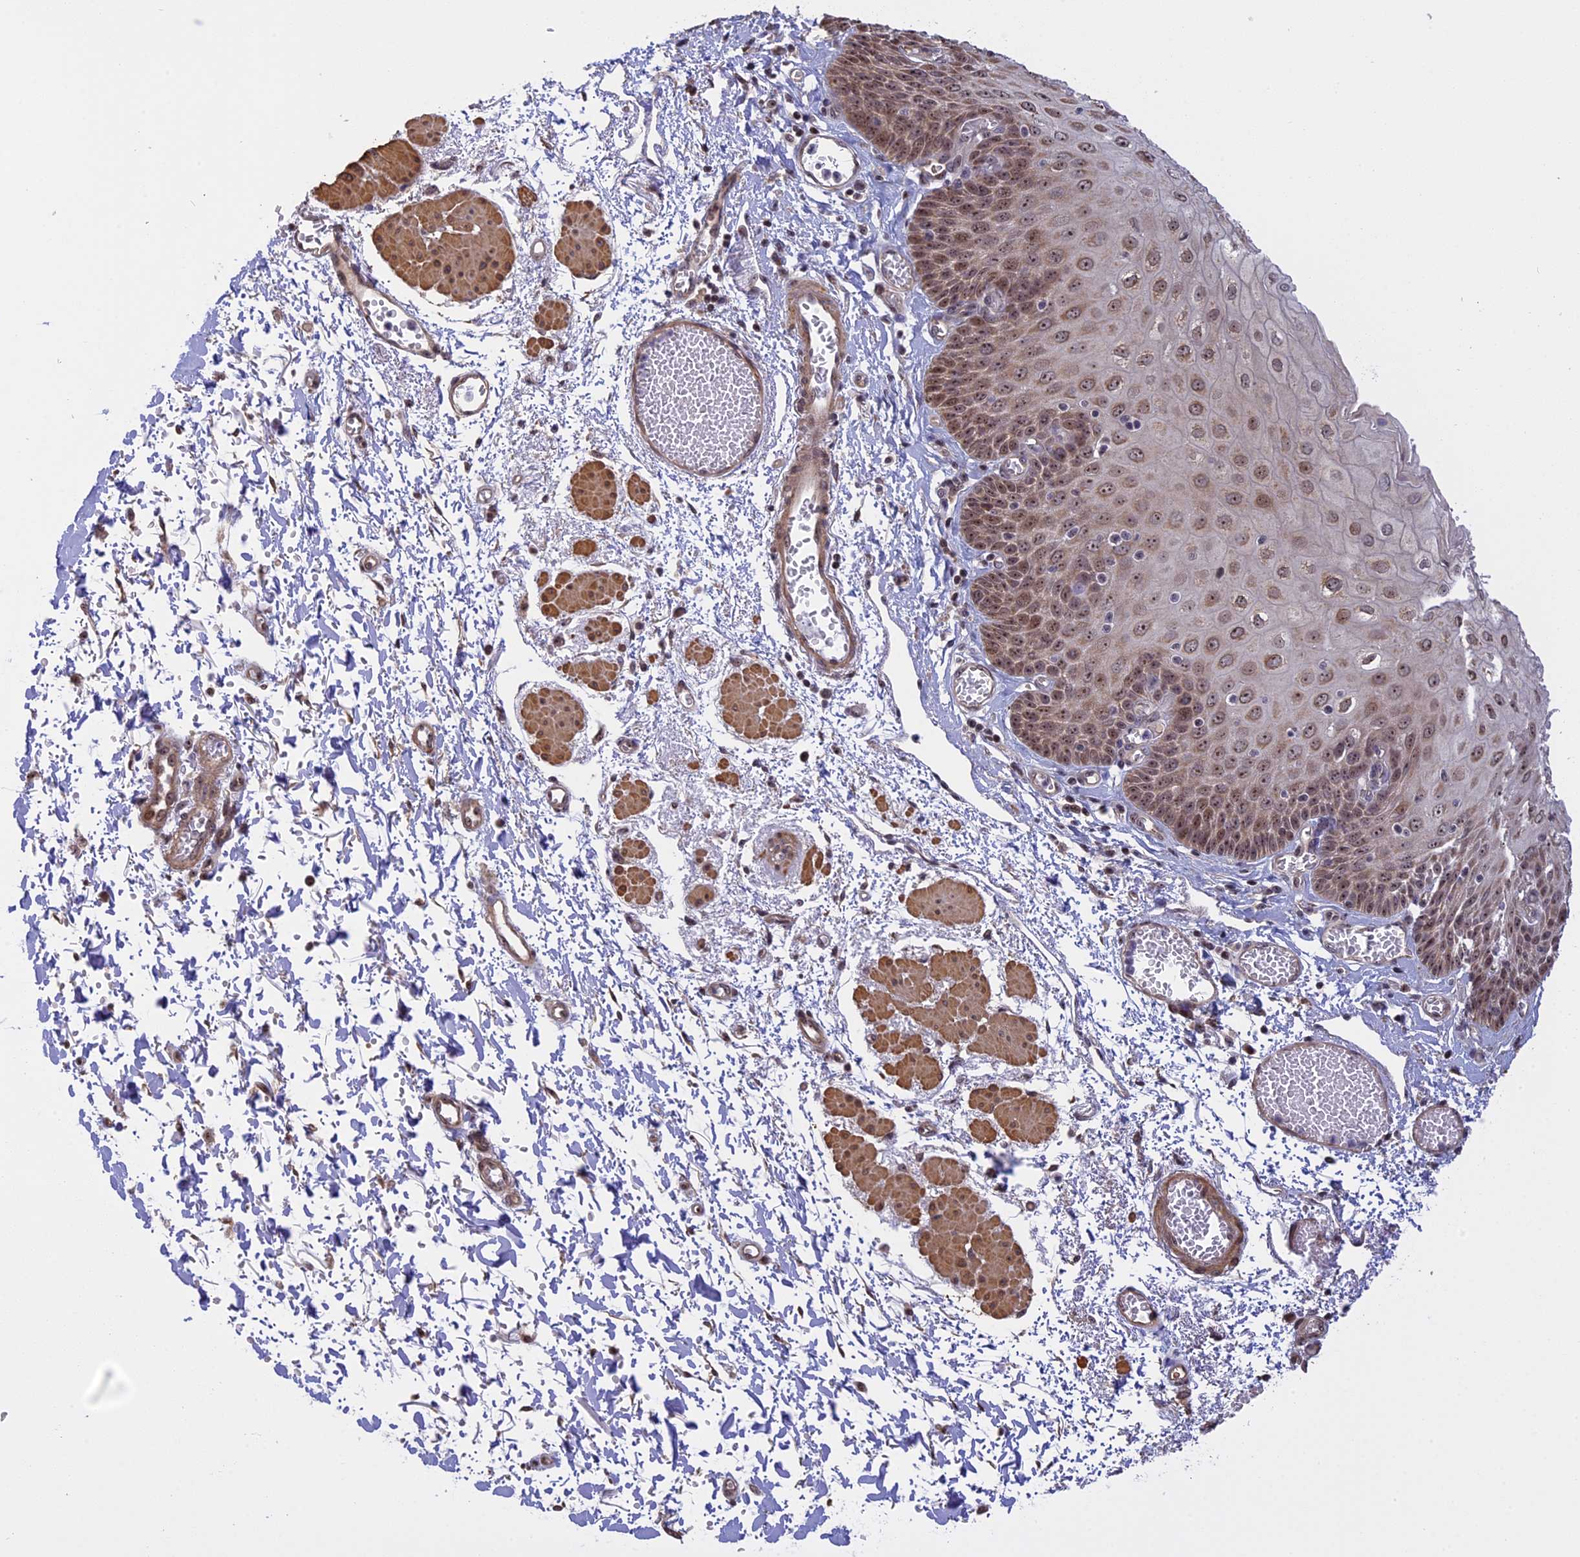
{"staining": {"intensity": "moderate", "quantity": ">75%", "location": "nuclear"}, "tissue": "esophagus", "cell_type": "Squamous epithelial cells", "image_type": "normal", "snomed": [{"axis": "morphology", "description": "Normal tissue, NOS"}, {"axis": "topography", "description": "Esophagus"}], "caption": "IHC of unremarkable human esophagus shows medium levels of moderate nuclear positivity in approximately >75% of squamous epithelial cells.", "gene": "MGA", "patient": {"sex": "male", "age": 81}}